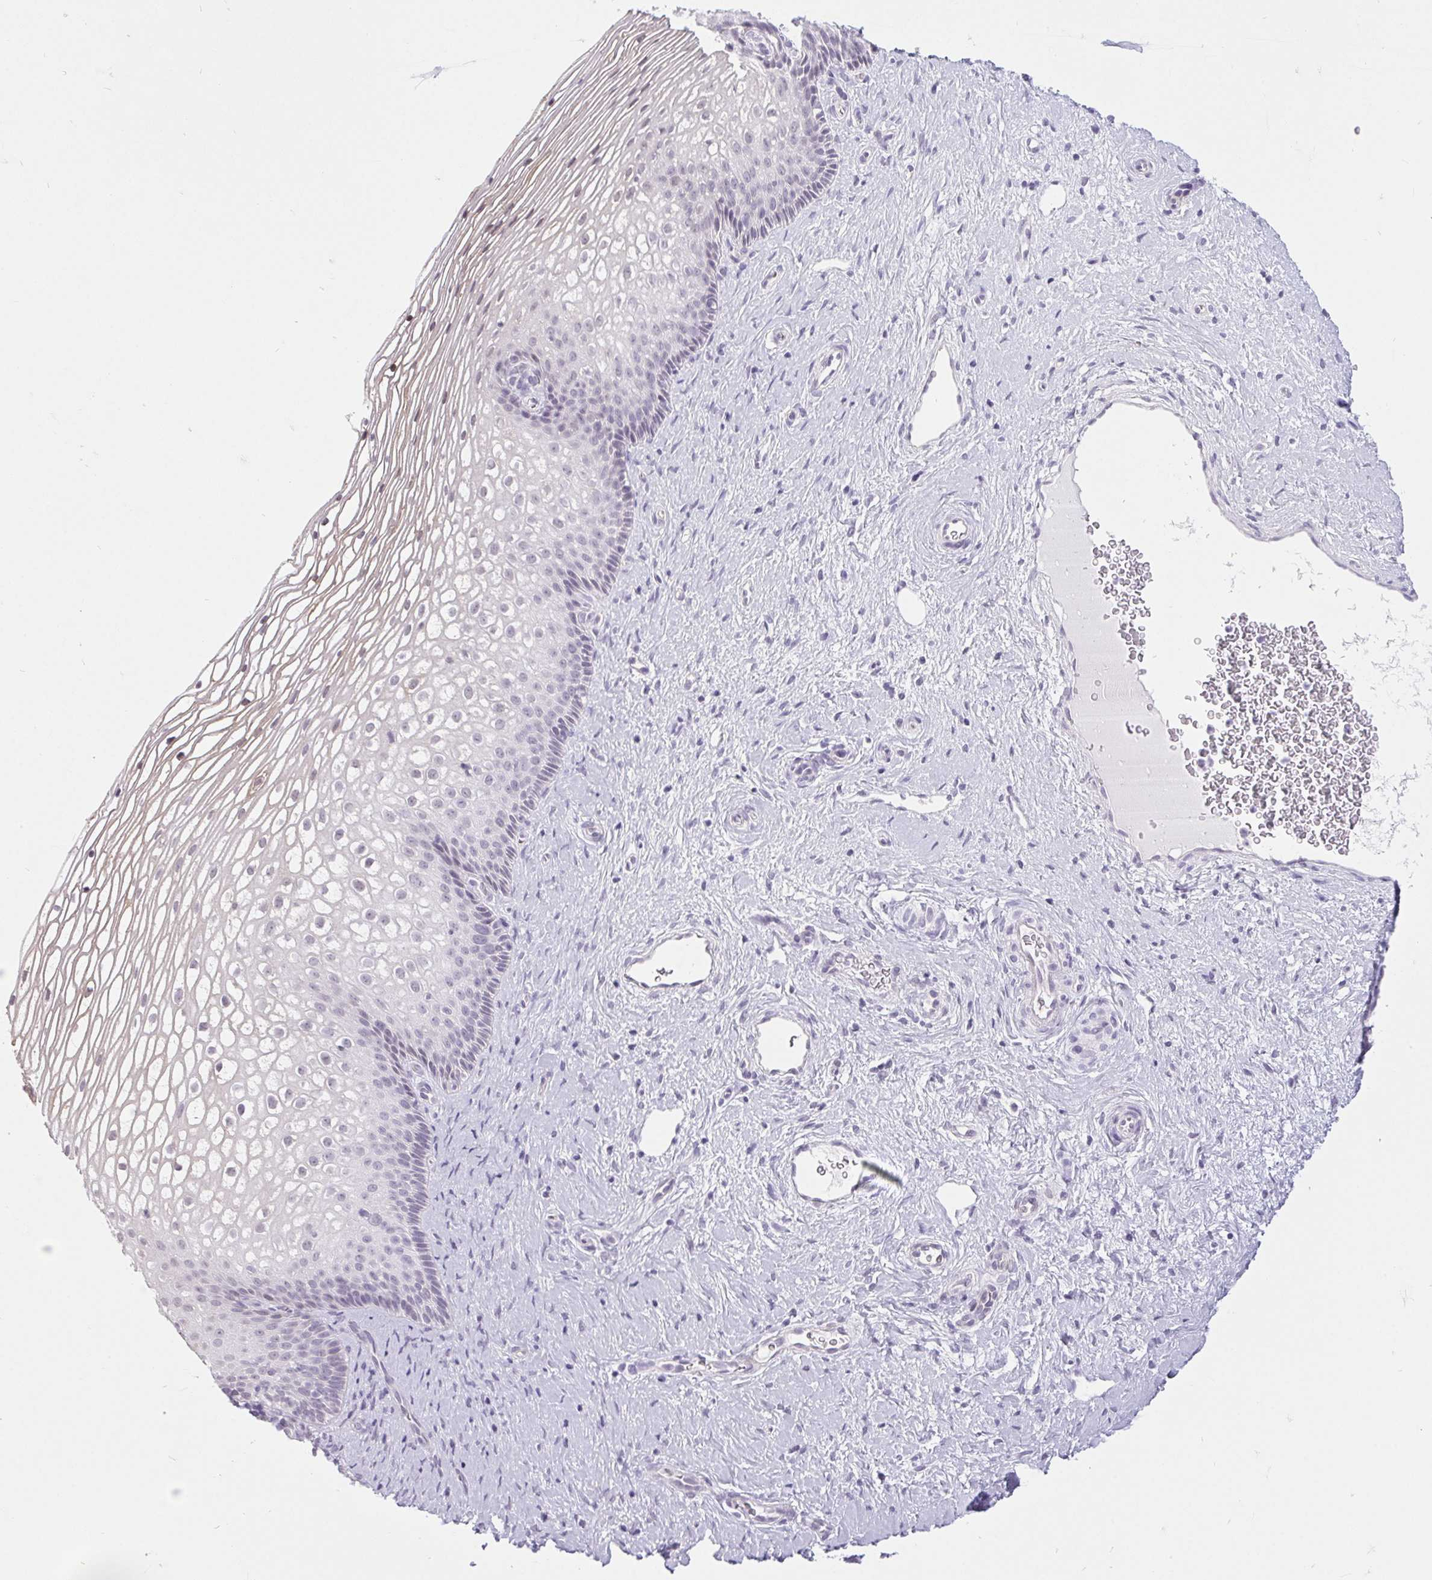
{"staining": {"intensity": "negative", "quantity": "none", "location": "none"}, "tissue": "cervix", "cell_type": "Glandular cells", "image_type": "normal", "snomed": [{"axis": "morphology", "description": "Normal tissue, NOS"}, {"axis": "topography", "description": "Cervix"}], "caption": "The photomicrograph exhibits no staining of glandular cells in normal cervix.", "gene": "BCAS1", "patient": {"sex": "female", "age": 34}}